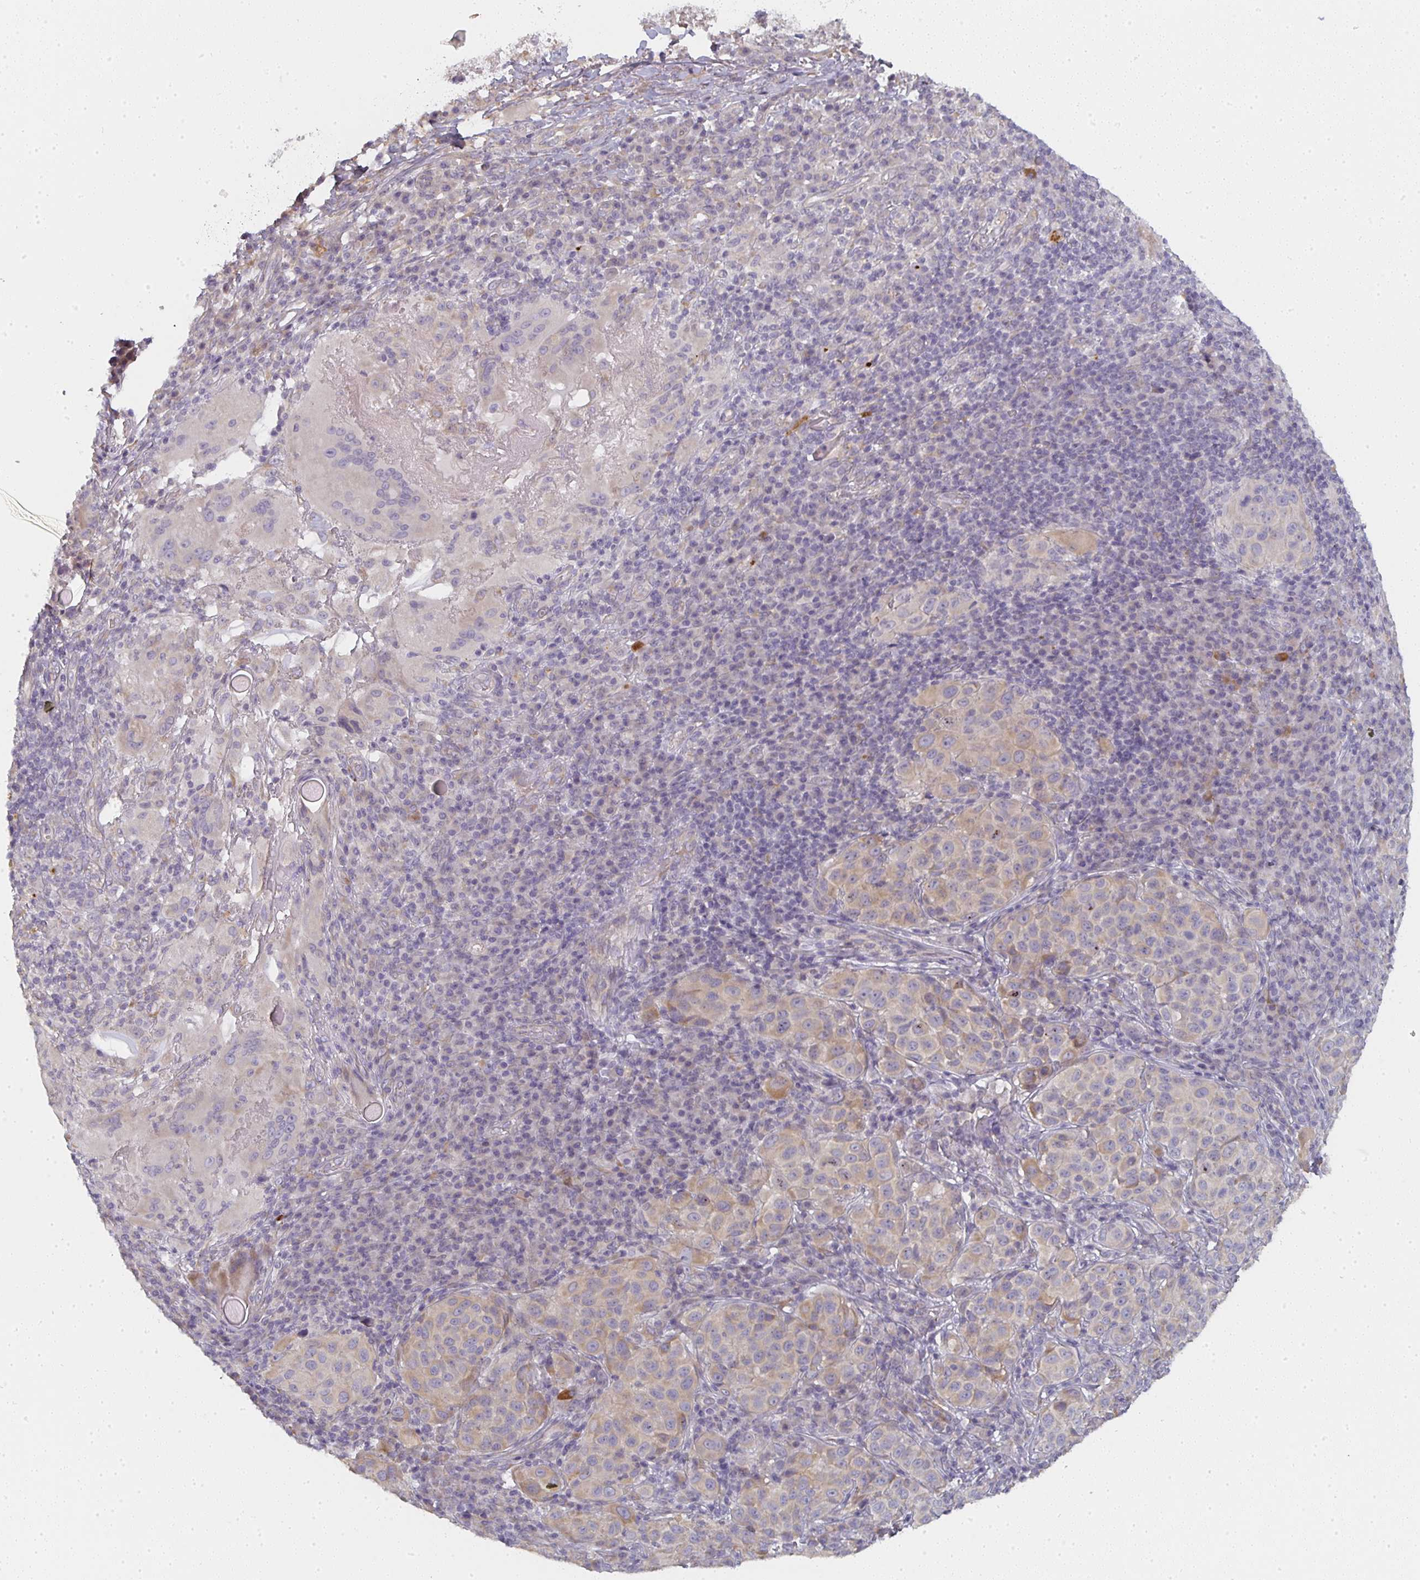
{"staining": {"intensity": "weak", "quantity": "25%-75%", "location": "cytoplasmic/membranous"}, "tissue": "melanoma", "cell_type": "Tumor cells", "image_type": "cancer", "snomed": [{"axis": "morphology", "description": "Malignant melanoma, NOS"}, {"axis": "topography", "description": "Skin"}], "caption": "Immunohistochemical staining of malignant melanoma reveals low levels of weak cytoplasmic/membranous protein positivity in approximately 25%-75% of tumor cells.", "gene": "CTHRC1", "patient": {"sex": "male", "age": 38}}